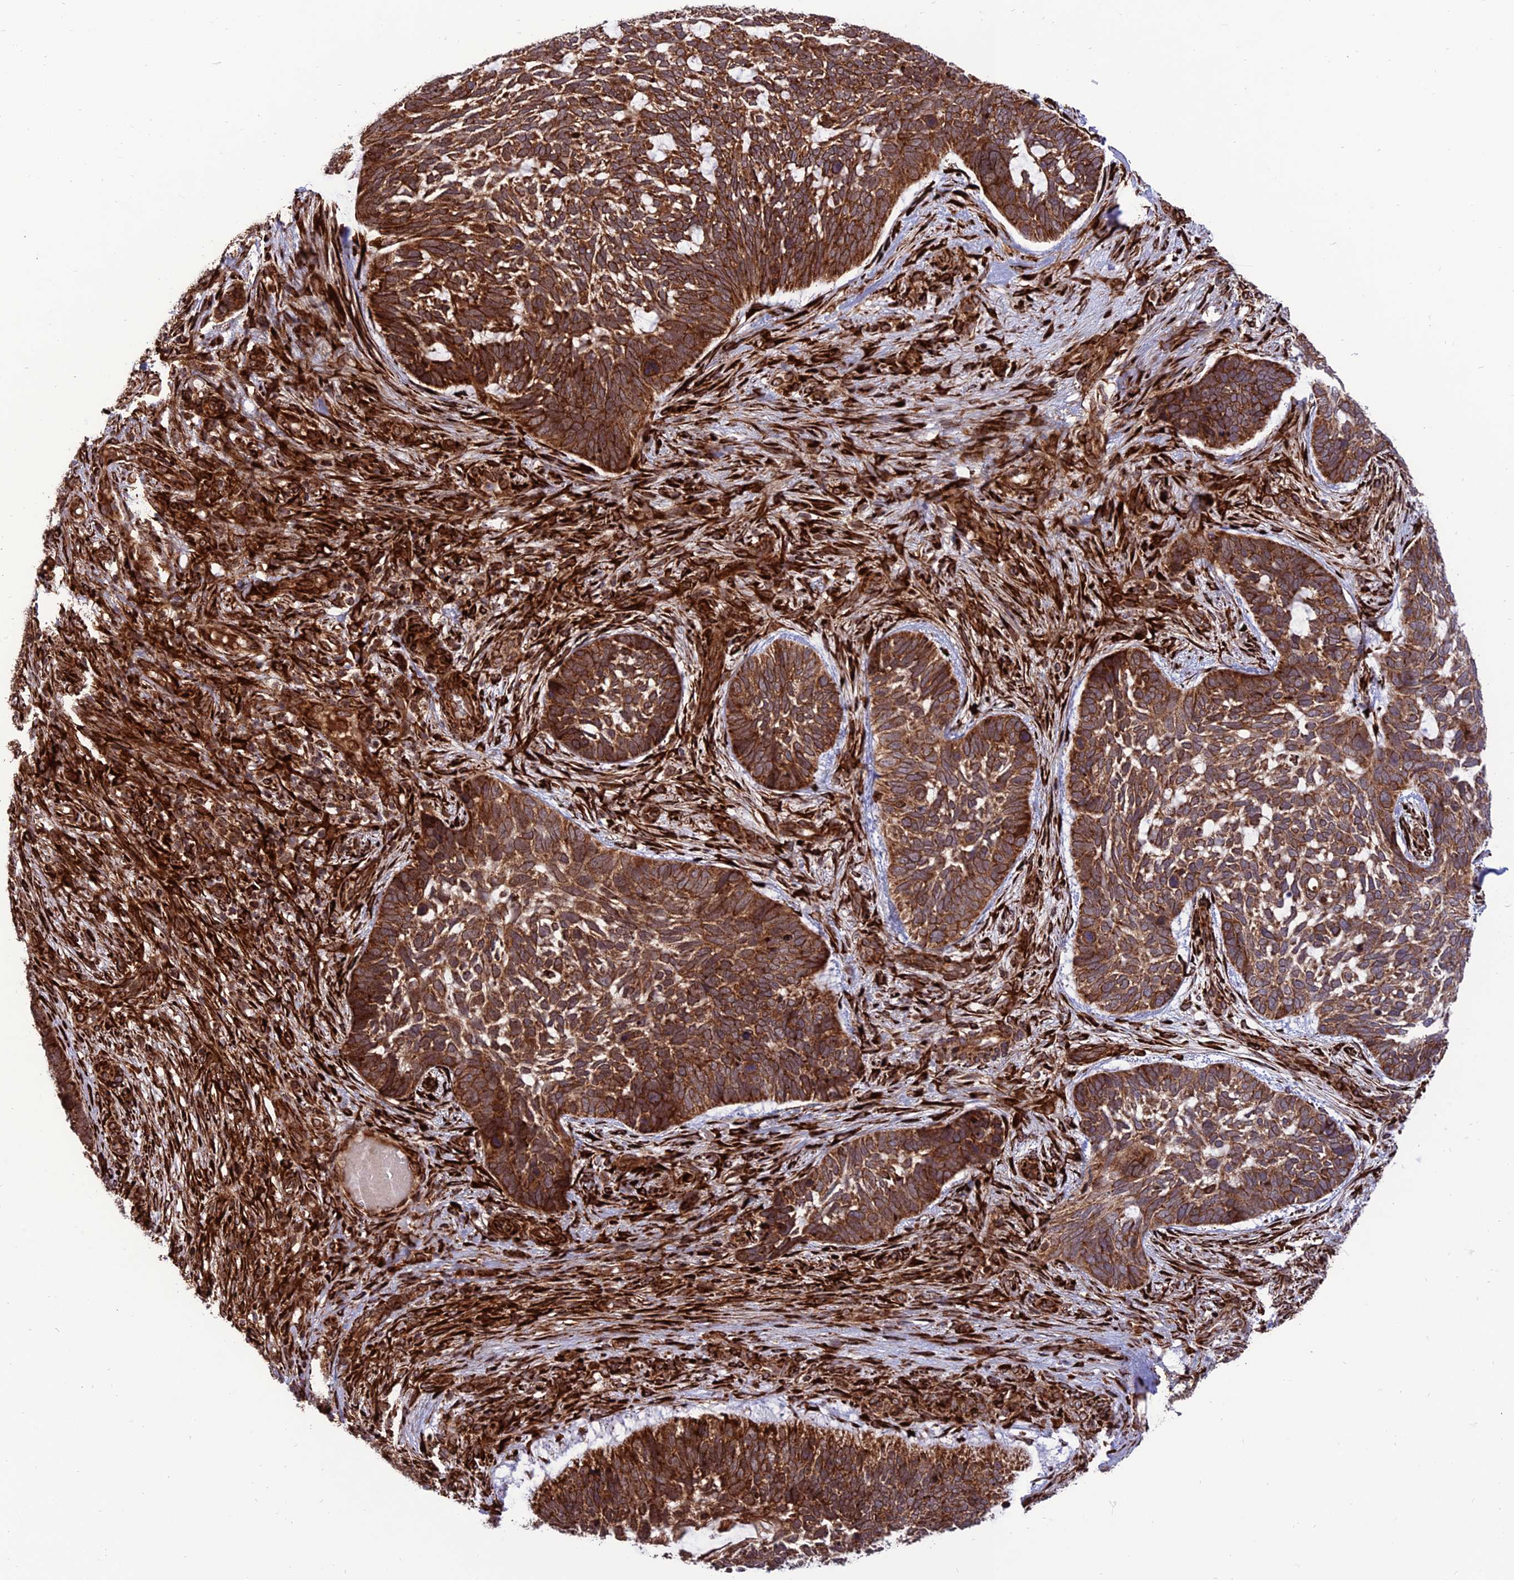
{"staining": {"intensity": "strong", "quantity": ">75%", "location": "cytoplasmic/membranous"}, "tissue": "skin cancer", "cell_type": "Tumor cells", "image_type": "cancer", "snomed": [{"axis": "morphology", "description": "Basal cell carcinoma"}, {"axis": "topography", "description": "Skin"}], "caption": "The micrograph displays immunohistochemical staining of skin basal cell carcinoma. There is strong cytoplasmic/membranous positivity is appreciated in approximately >75% of tumor cells. (DAB (3,3'-diaminobenzidine) IHC, brown staining for protein, blue staining for nuclei).", "gene": "CRTAP", "patient": {"sex": "male", "age": 88}}